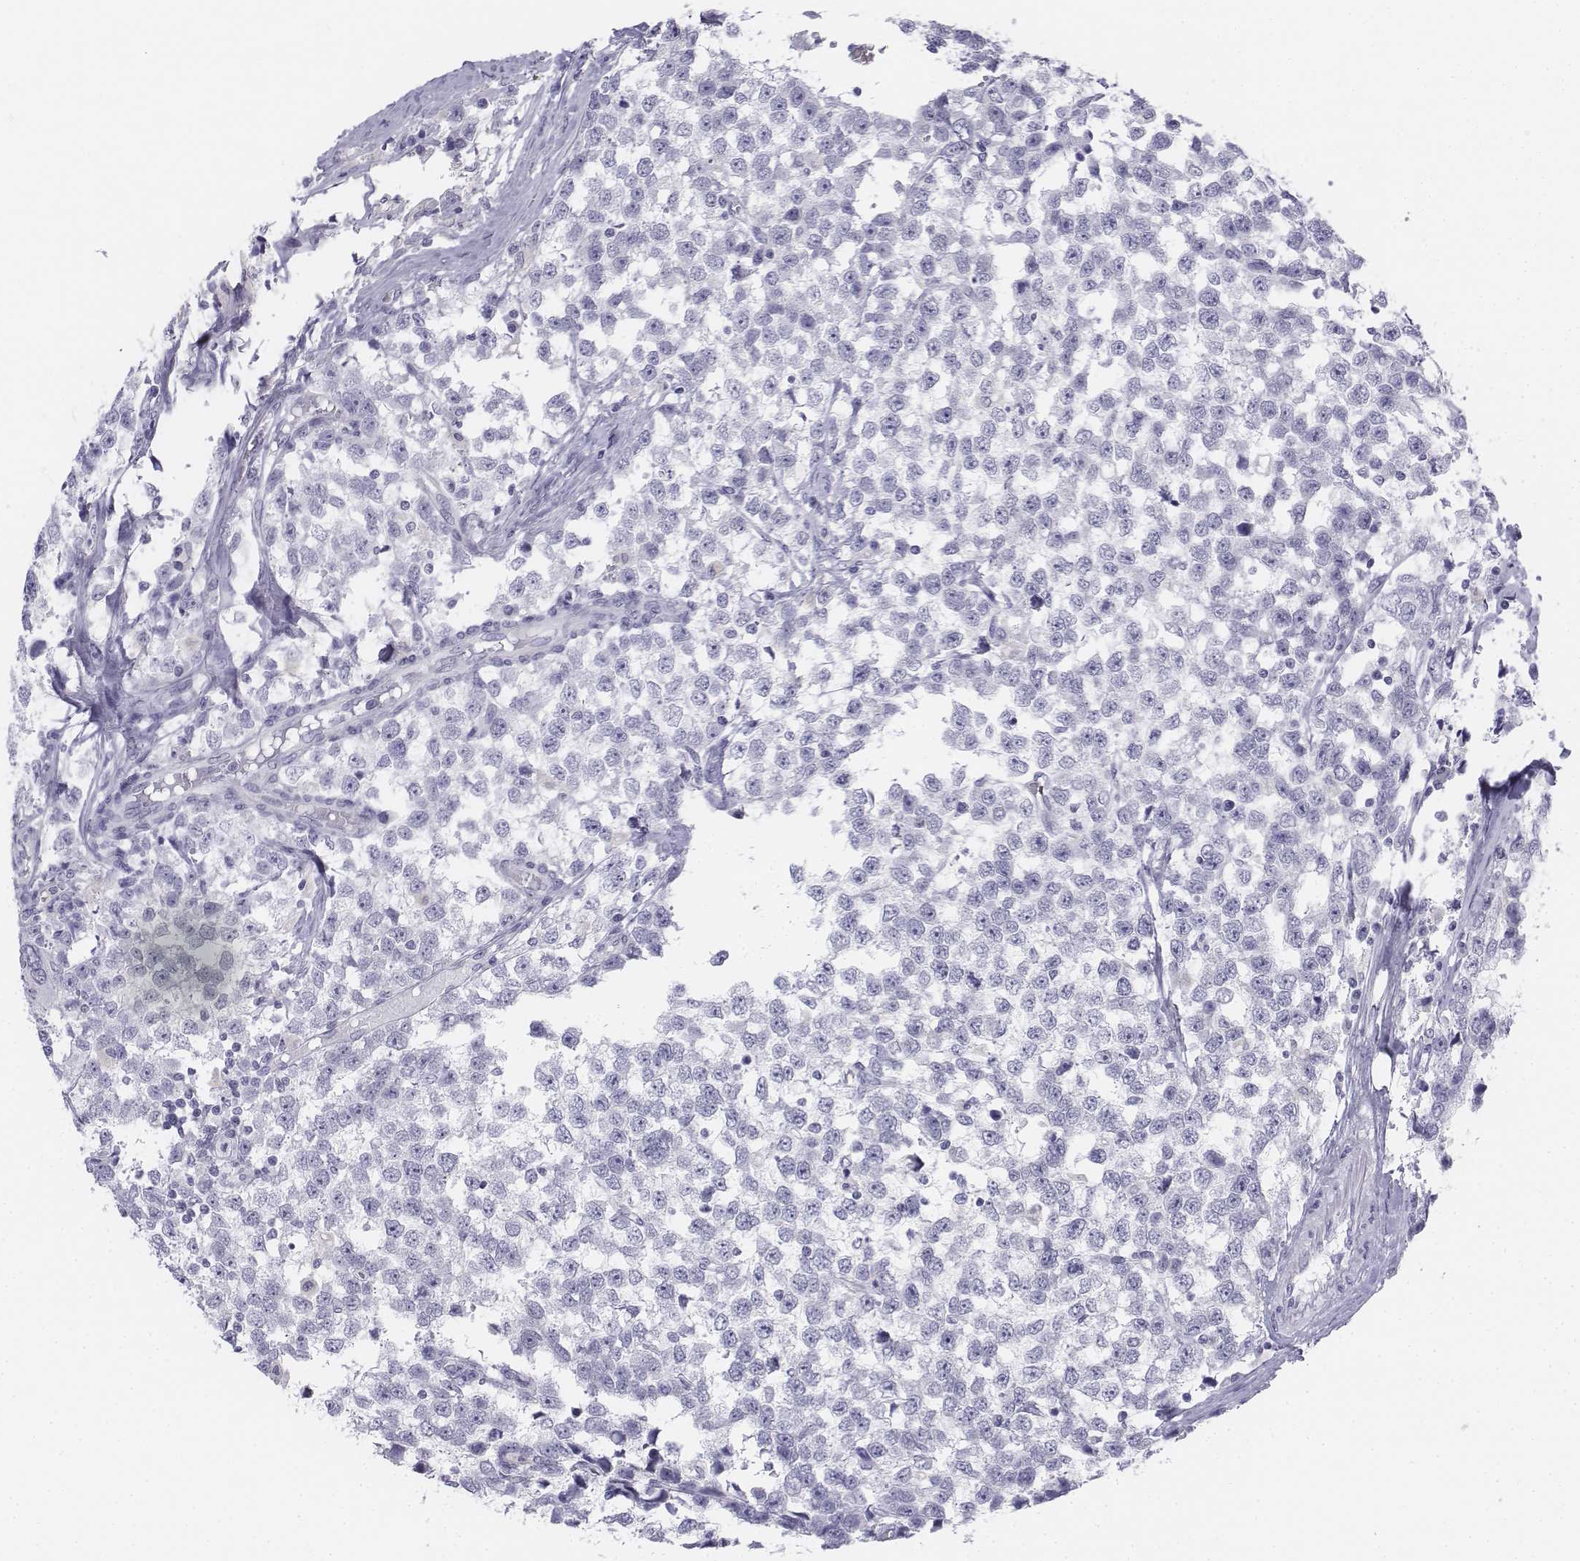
{"staining": {"intensity": "negative", "quantity": "none", "location": "none"}, "tissue": "testis cancer", "cell_type": "Tumor cells", "image_type": "cancer", "snomed": [{"axis": "morphology", "description": "Seminoma, NOS"}, {"axis": "topography", "description": "Testis"}], "caption": "IHC of human testis cancer (seminoma) exhibits no staining in tumor cells.", "gene": "TH", "patient": {"sex": "male", "age": 34}}